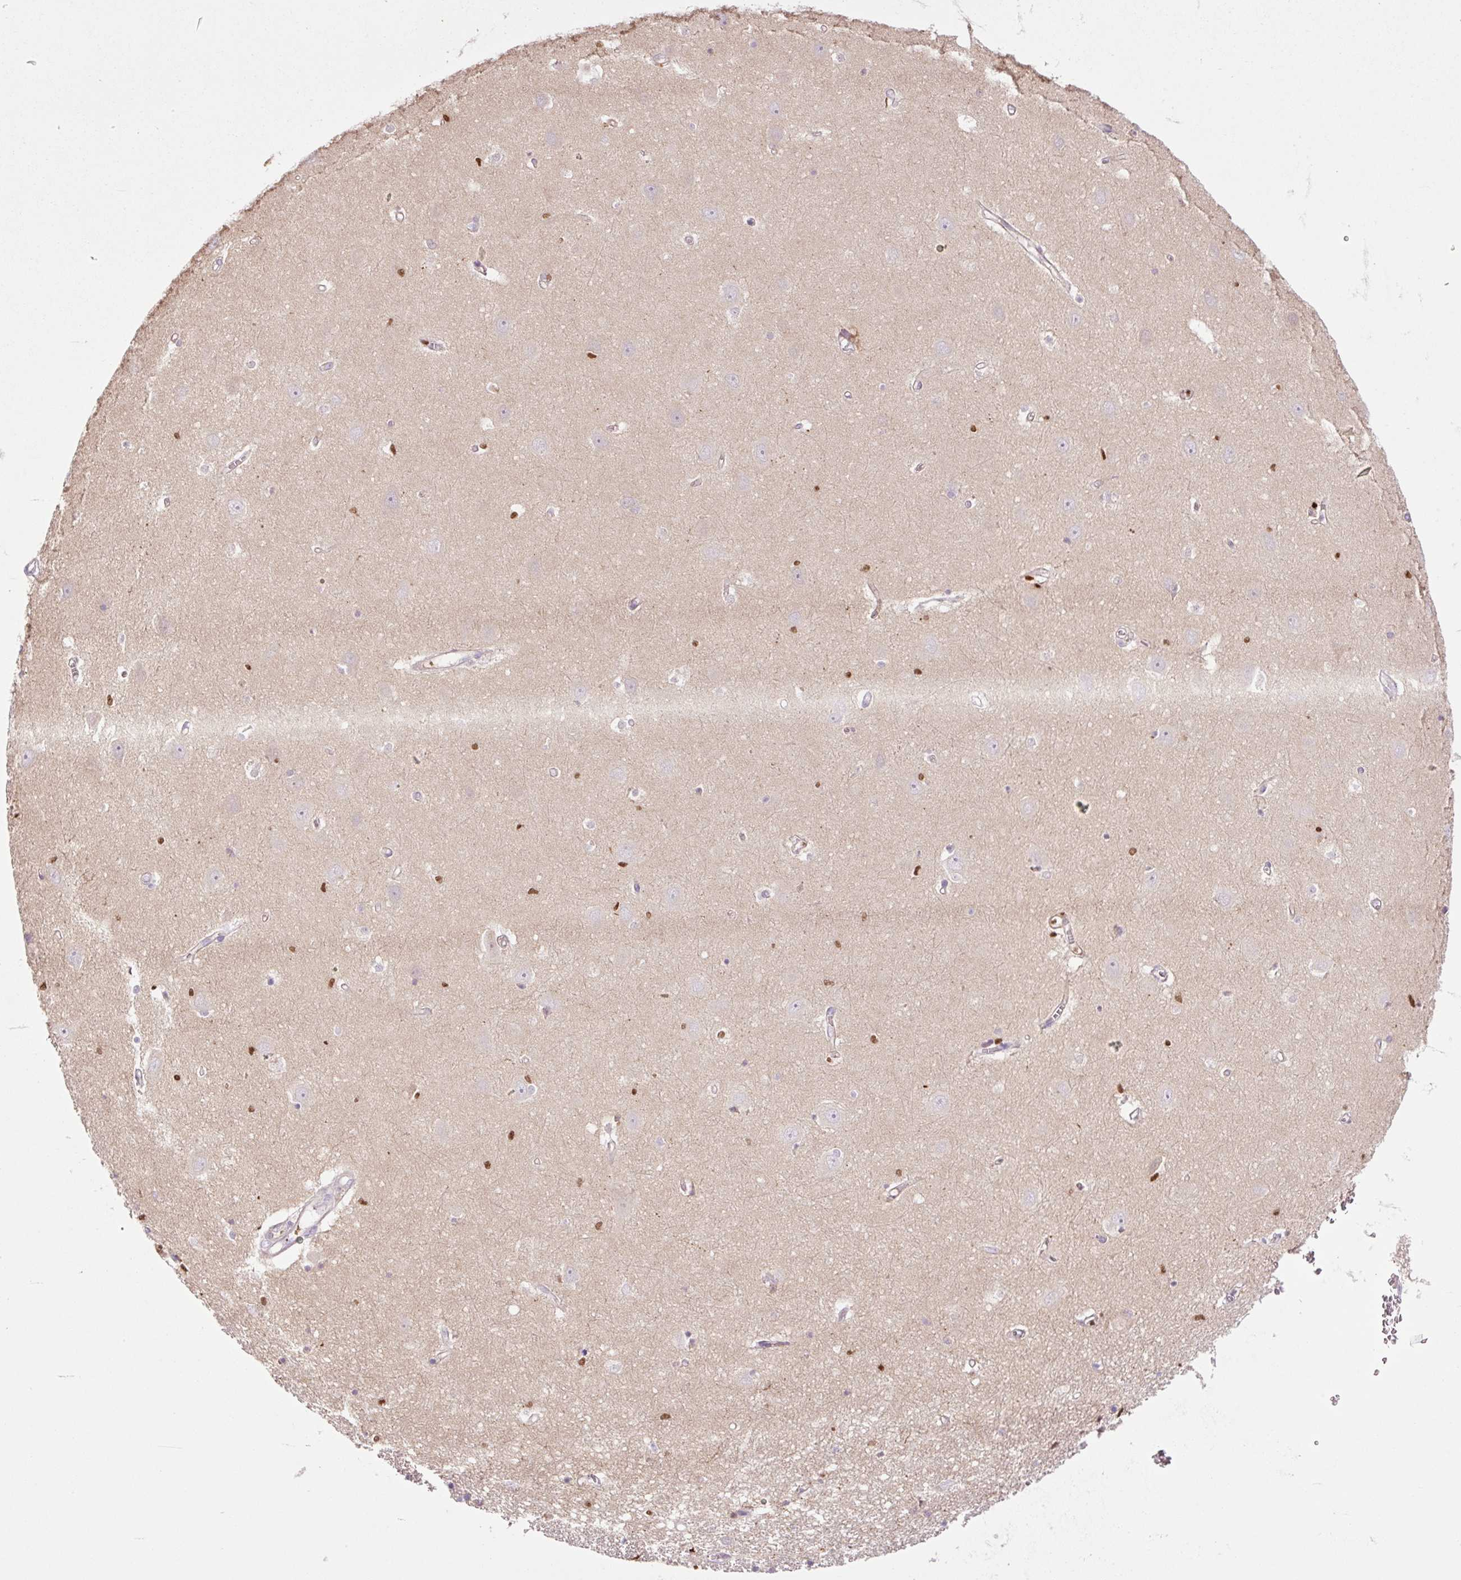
{"staining": {"intensity": "negative", "quantity": "none", "location": "none"}, "tissue": "hippocampus", "cell_type": "Glial cells", "image_type": "normal", "snomed": [{"axis": "morphology", "description": "Normal tissue, NOS"}, {"axis": "topography", "description": "Hippocampus"}], "caption": "Immunohistochemical staining of benign human hippocampus exhibits no significant staining in glial cells.", "gene": "SPI1", "patient": {"sex": "female", "age": 64}}